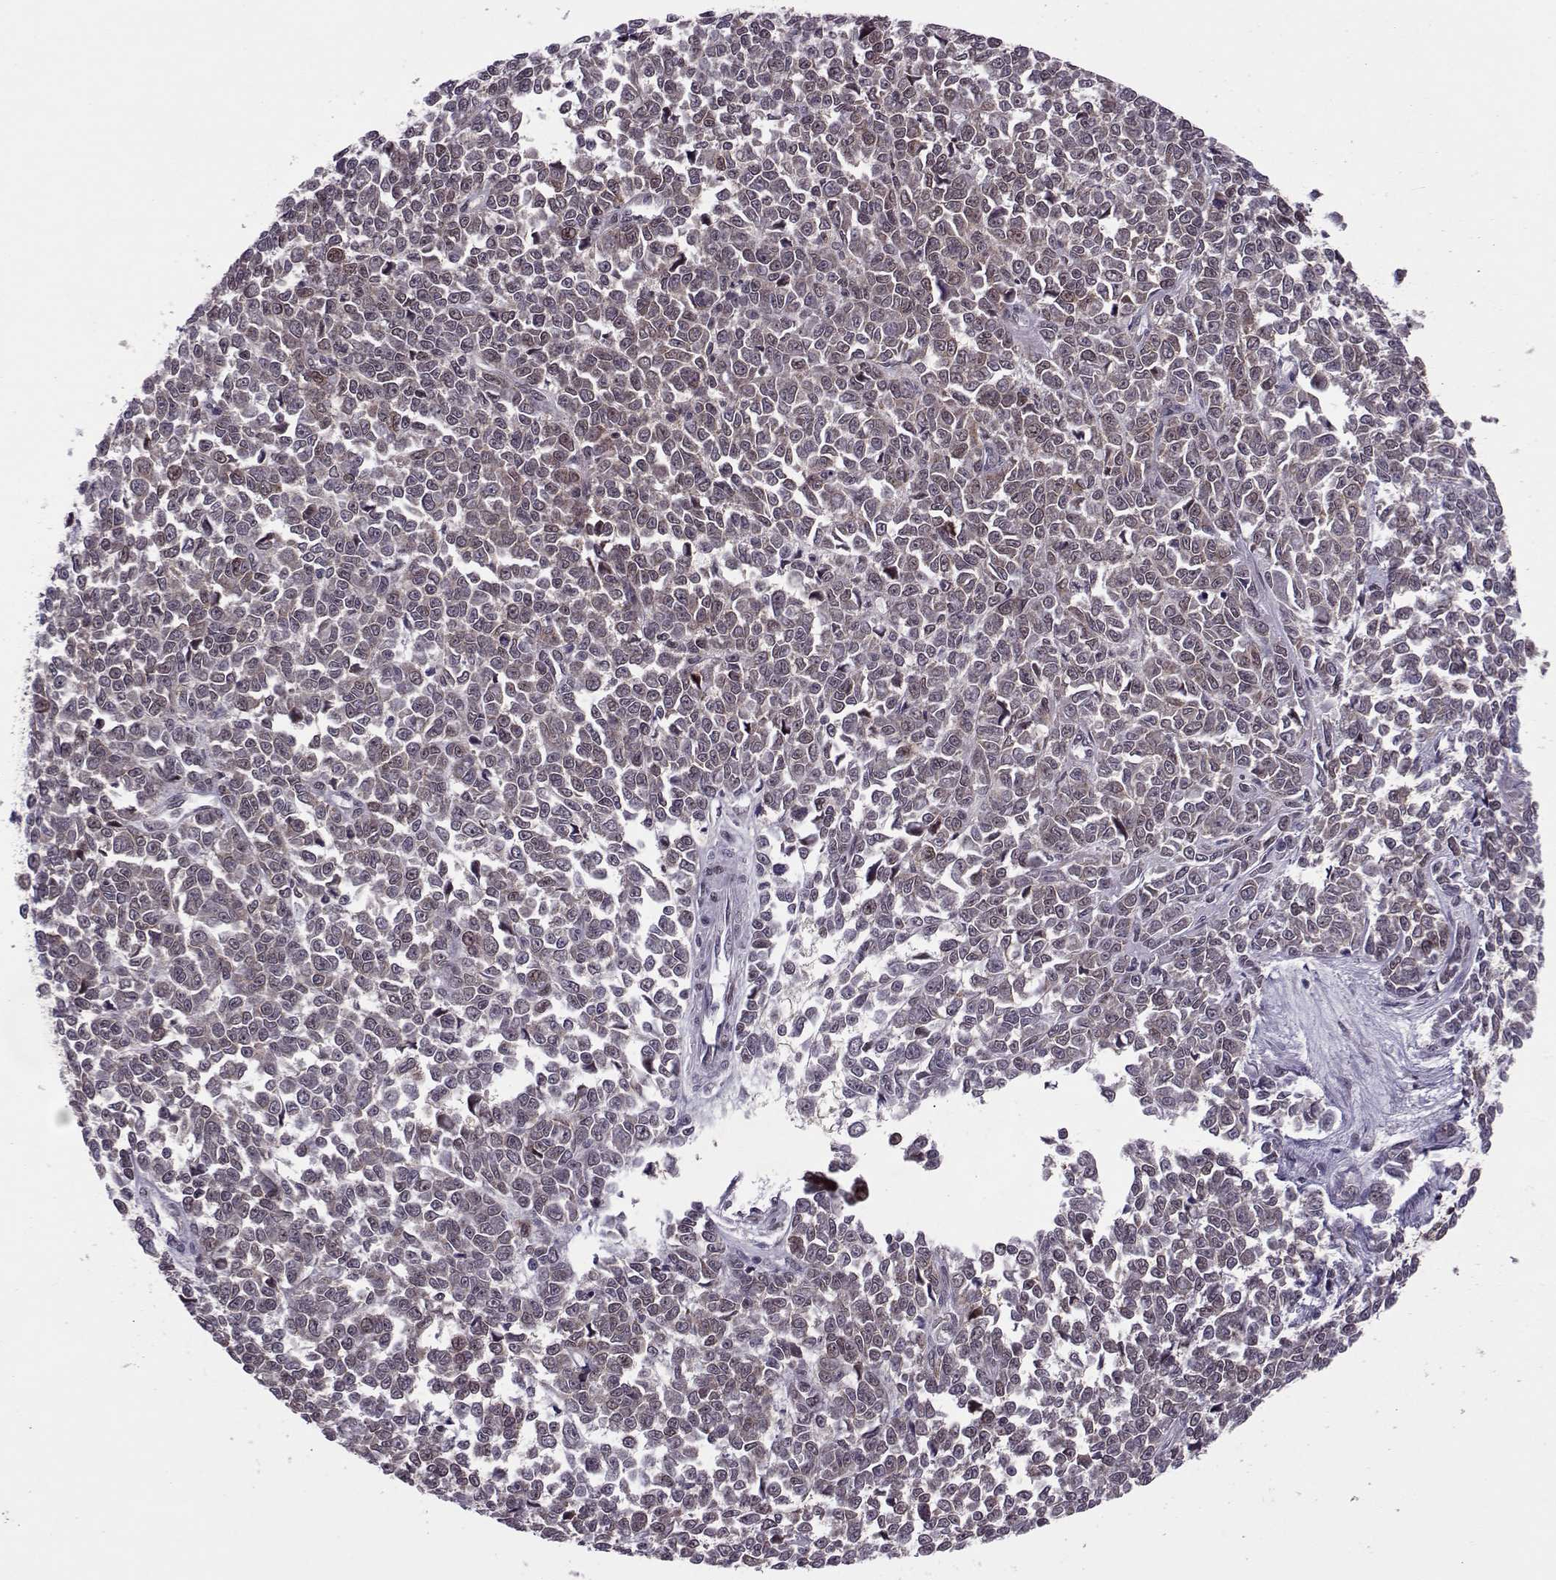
{"staining": {"intensity": "moderate", "quantity": "25%-75%", "location": "cytoplasmic/membranous,nuclear"}, "tissue": "melanoma", "cell_type": "Tumor cells", "image_type": "cancer", "snomed": [{"axis": "morphology", "description": "Malignant melanoma, NOS"}, {"axis": "topography", "description": "Skin"}], "caption": "The photomicrograph shows immunohistochemical staining of malignant melanoma. There is moderate cytoplasmic/membranous and nuclear expression is identified in about 25%-75% of tumor cells.", "gene": "CDK4", "patient": {"sex": "female", "age": 95}}